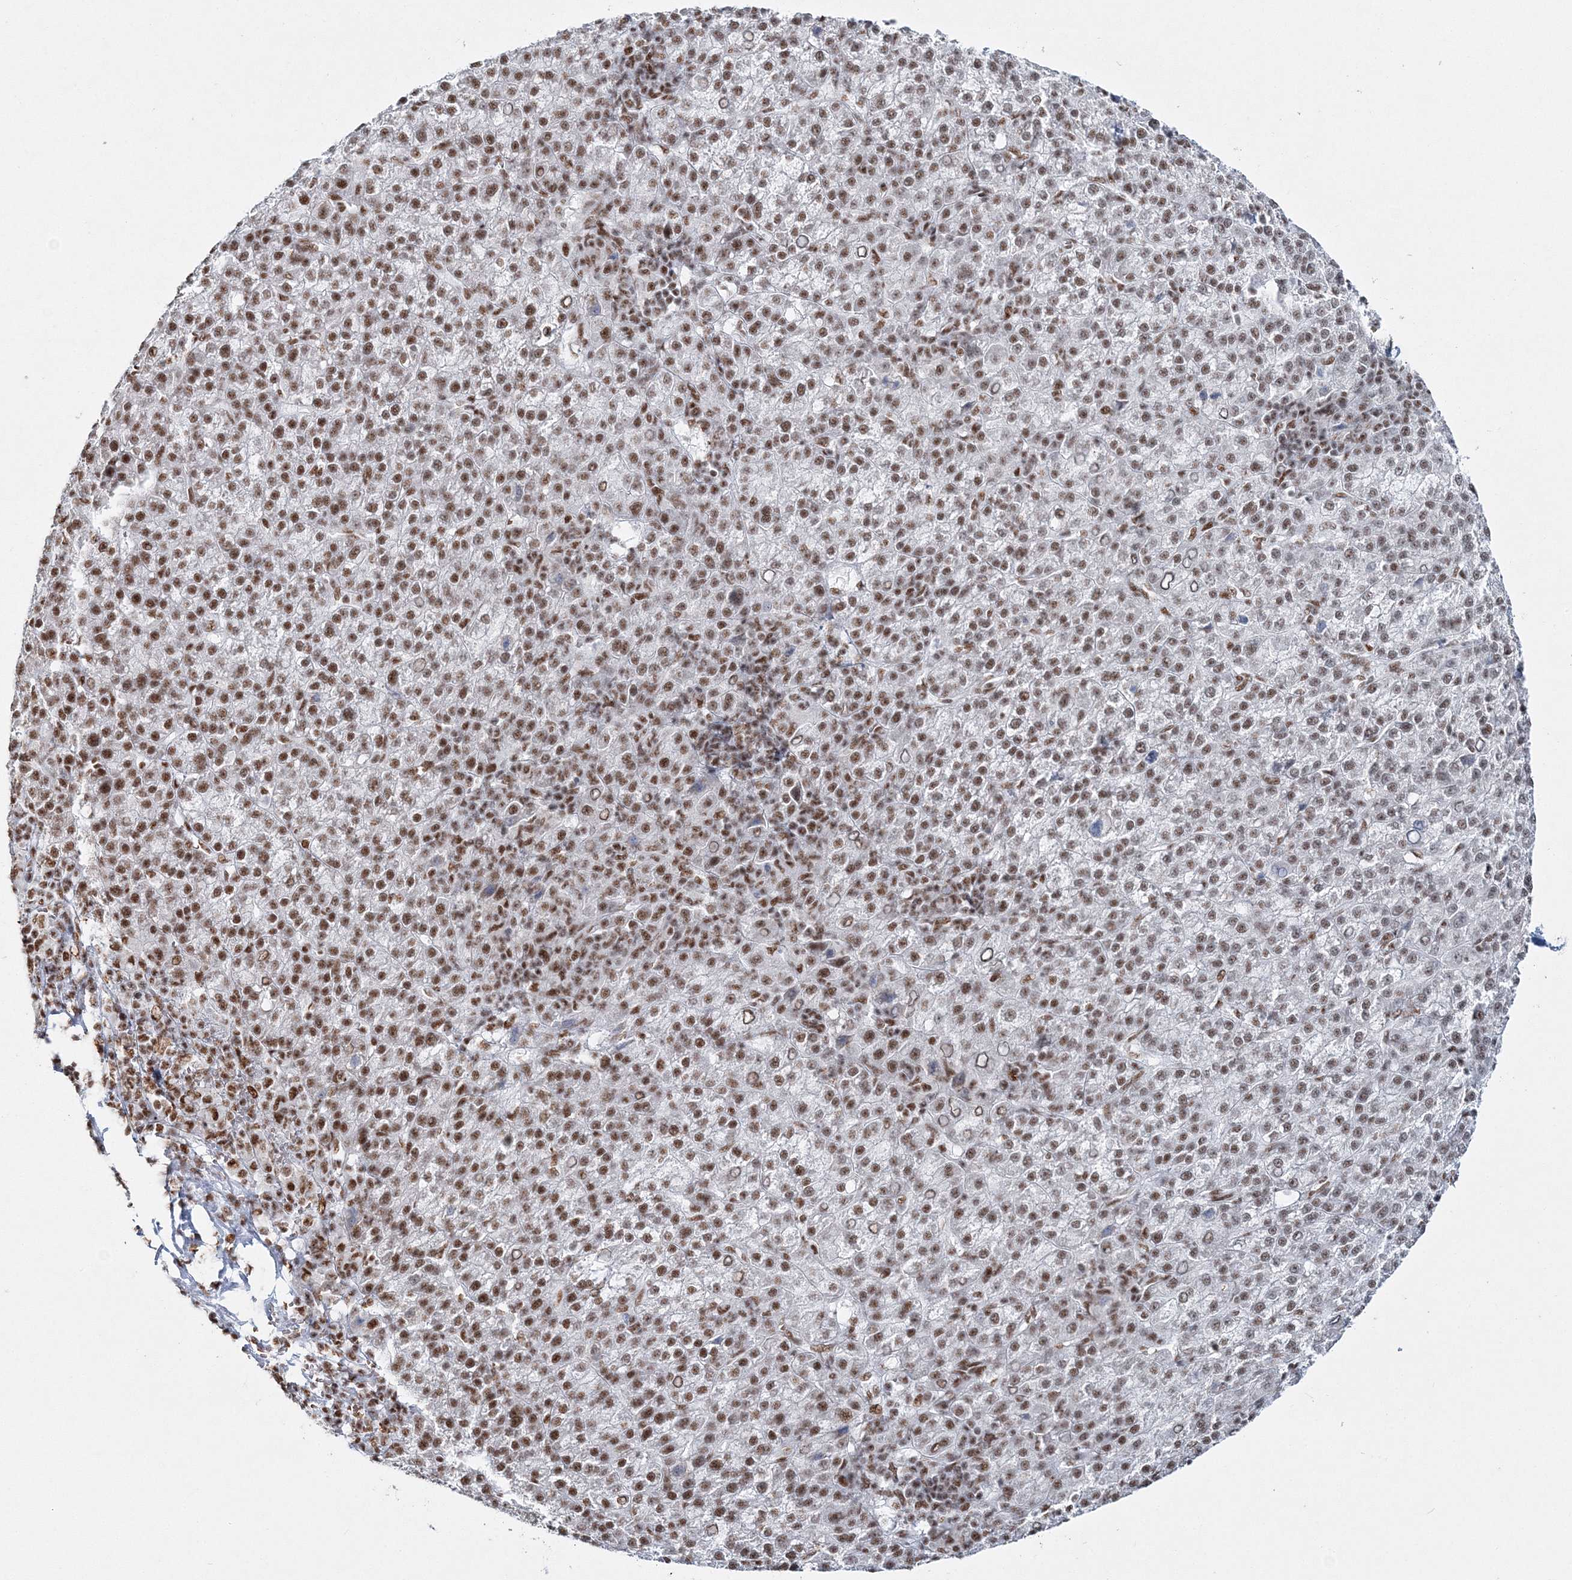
{"staining": {"intensity": "moderate", "quantity": "25%-75%", "location": "nuclear"}, "tissue": "liver cancer", "cell_type": "Tumor cells", "image_type": "cancer", "snomed": [{"axis": "morphology", "description": "Carcinoma, Hepatocellular, NOS"}, {"axis": "topography", "description": "Liver"}], "caption": "IHC staining of liver cancer (hepatocellular carcinoma), which exhibits medium levels of moderate nuclear staining in approximately 25%-75% of tumor cells indicating moderate nuclear protein positivity. The staining was performed using DAB (3,3'-diaminobenzidine) (brown) for protein detection and nuclei were counterstained in hematoxylin (blue).", "gene": "QRICH1", "patient": {"sex": "female", "age": 58}}